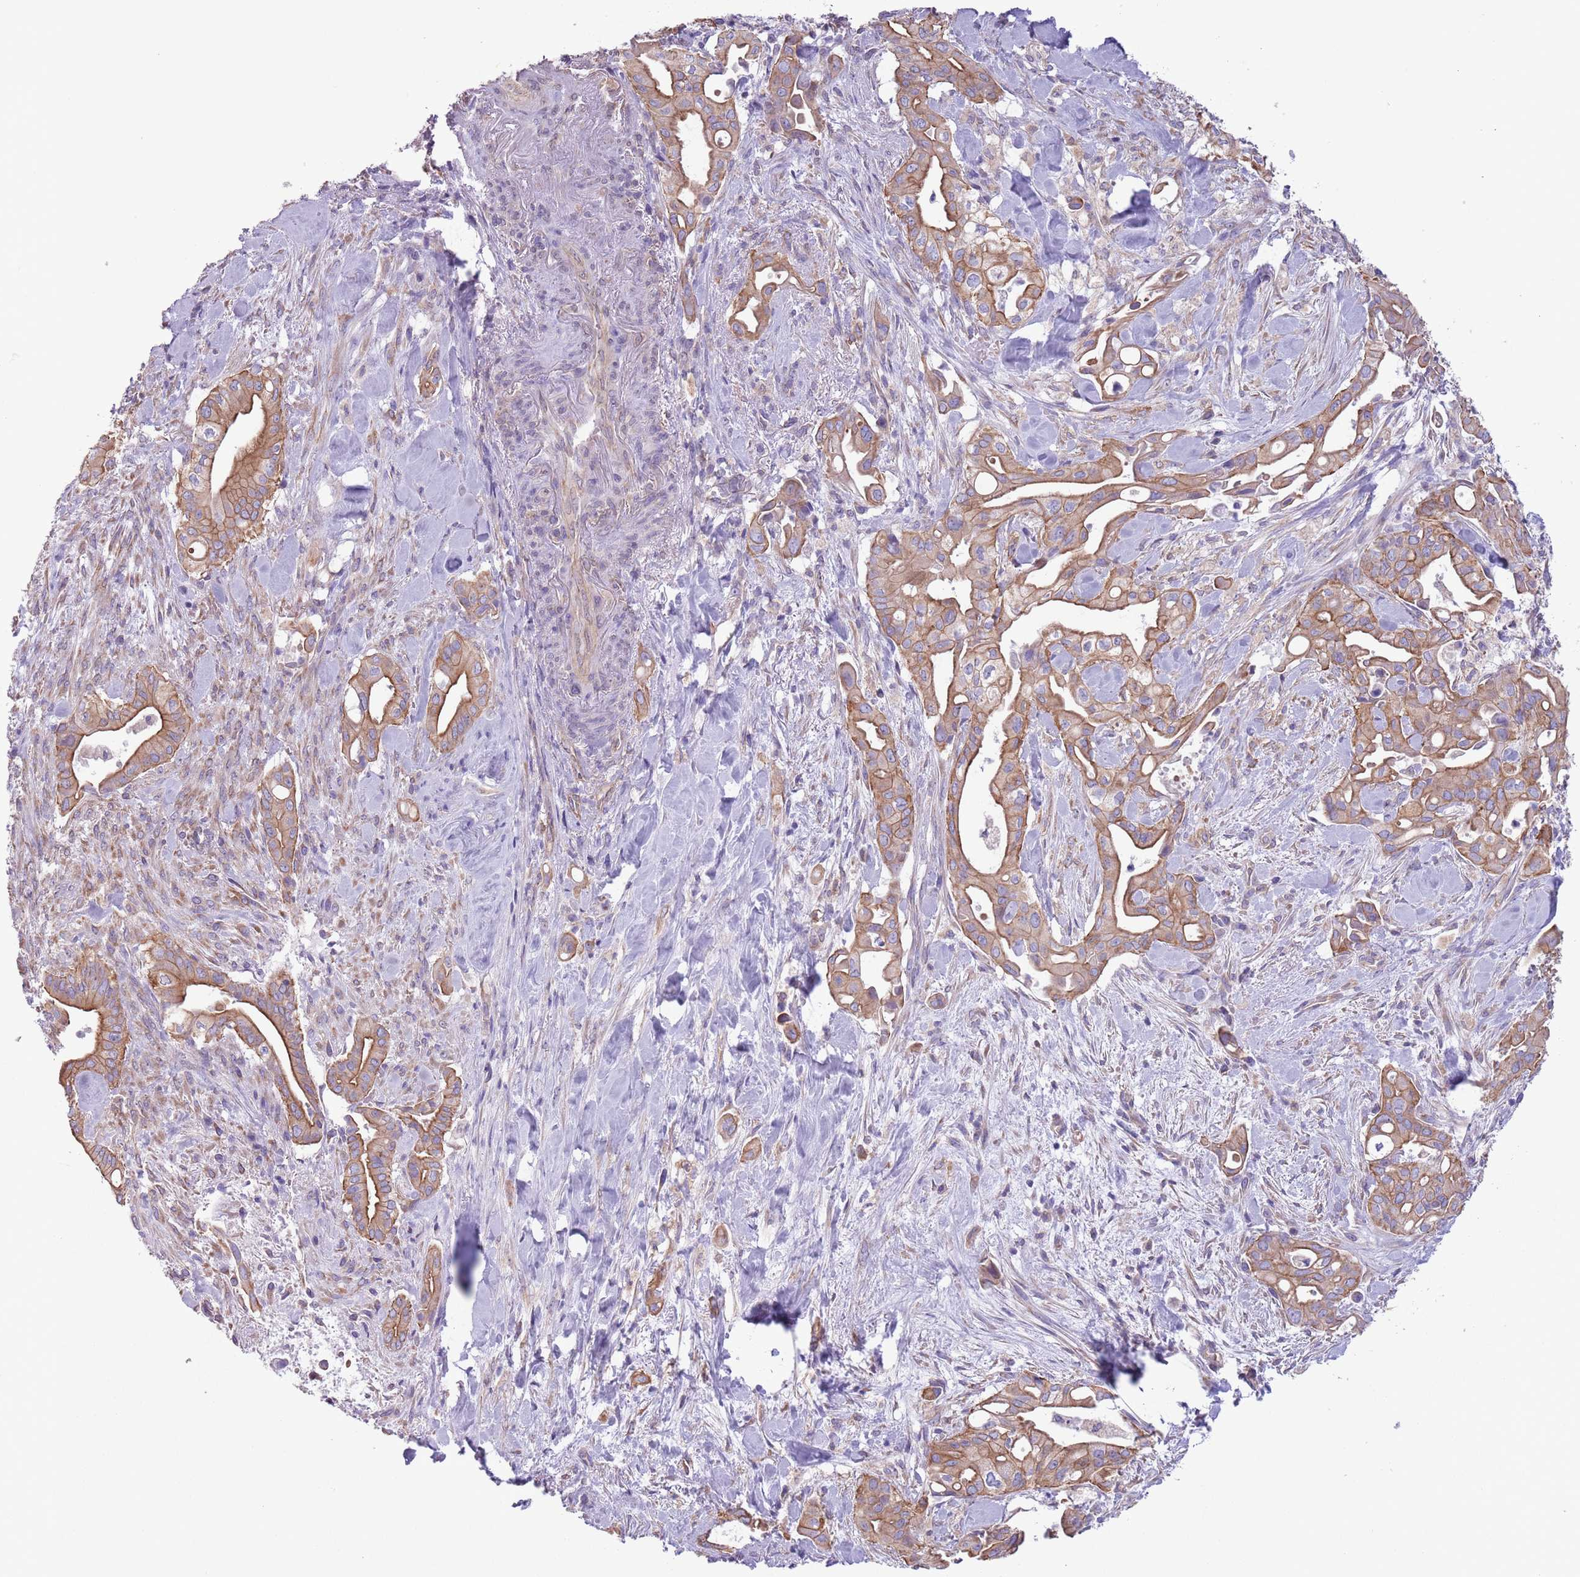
{"staining": {"intensity": "moderate", "quantity": ">75%", "location": "cytoplasmic/membranous"}, "tissue": "liver cancer", "cell_type": "Tumor cells", "image_type": "cancer", "snomed": [{"axis": "morphology", "description": "Cholangiocarcinoma"}, {"axis": "topography", "description": "Liver"}], "caption": "Liver cancer was stained to show a protein in brown. There is medium levels of moderate cytoplasmic/membranous staining in approximately >75% of tumor cells.", "gene": "RBP3", "patient": {"sex": "female", "age": 68}}